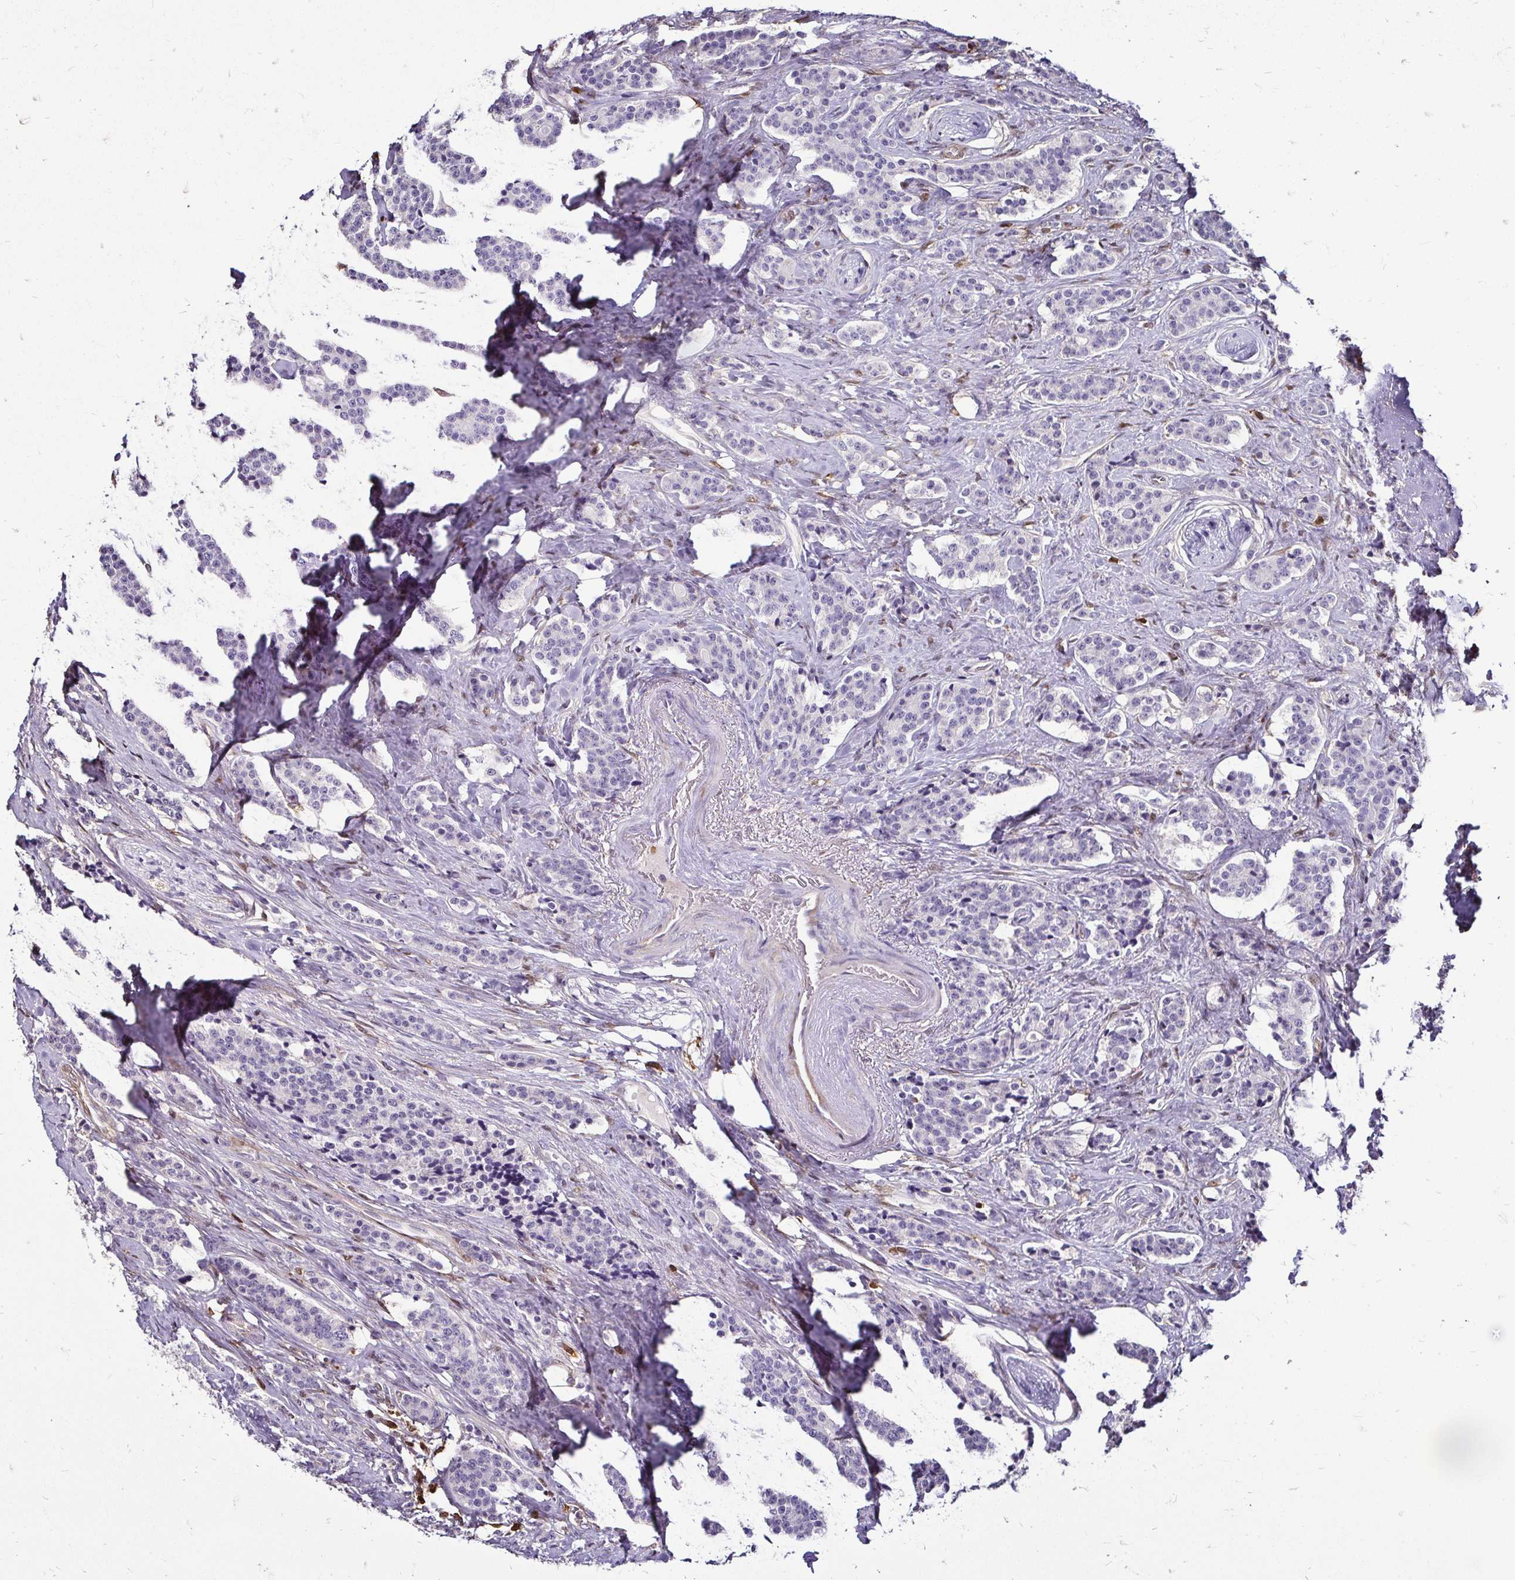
{"staining": {"intensity": "negative", "quantity": "none", "location": "none"}, "tissue": "carcinoid", "cell_type": "Tumor cells", "image_type": "cancer", "snomed": [{"axis": "morphology", "description": "Carcinoid, malignant, NOS"}, {"axis": "topography", "description": "Small intestine"}], "caption": "Tumor cells are negative for brown protein staining in carcinoid.", "gene": "ZFP1", "patient": {"sex": "female", "age": 73}}